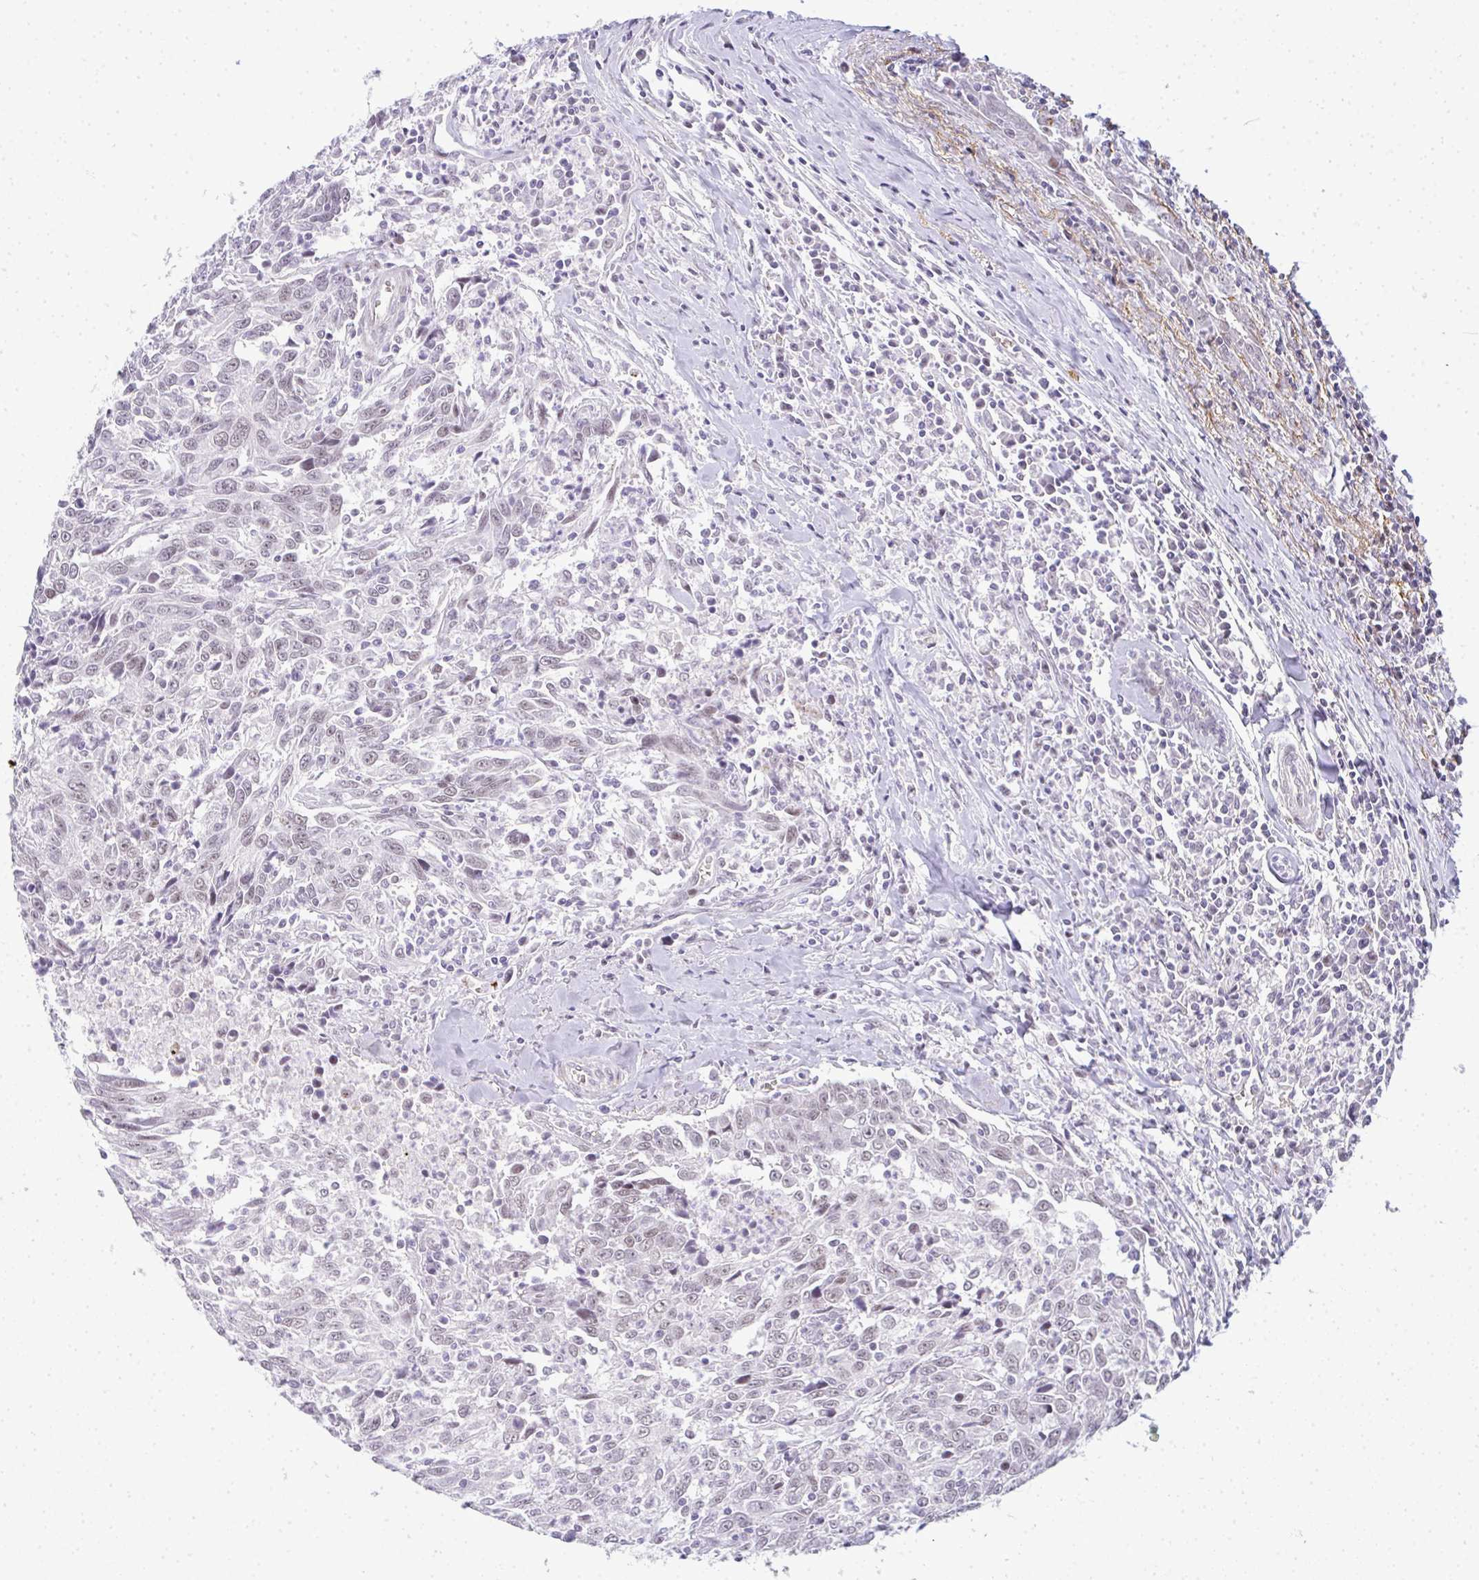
{"staining": {"intensity": "weak", "quantity": "25%-75%", "location": "nuclear"}, "tissue": "breast cancer", "cell_type": "Tumor cells", "image_type": "cancer", "snomed": [{"axis": "morphology", "description": "Duct carcinoma"}, {"axis": "topography", "description": "Breast"}], "caption": "Immunohistochemical staining of human intraductal carcinoma (breast) reveals low levels of weak nuclear protein staining in approximately 25%-75% of tumor cells.", "gene": "TNMD", "patient": {"sex": "female", "age": 50}}